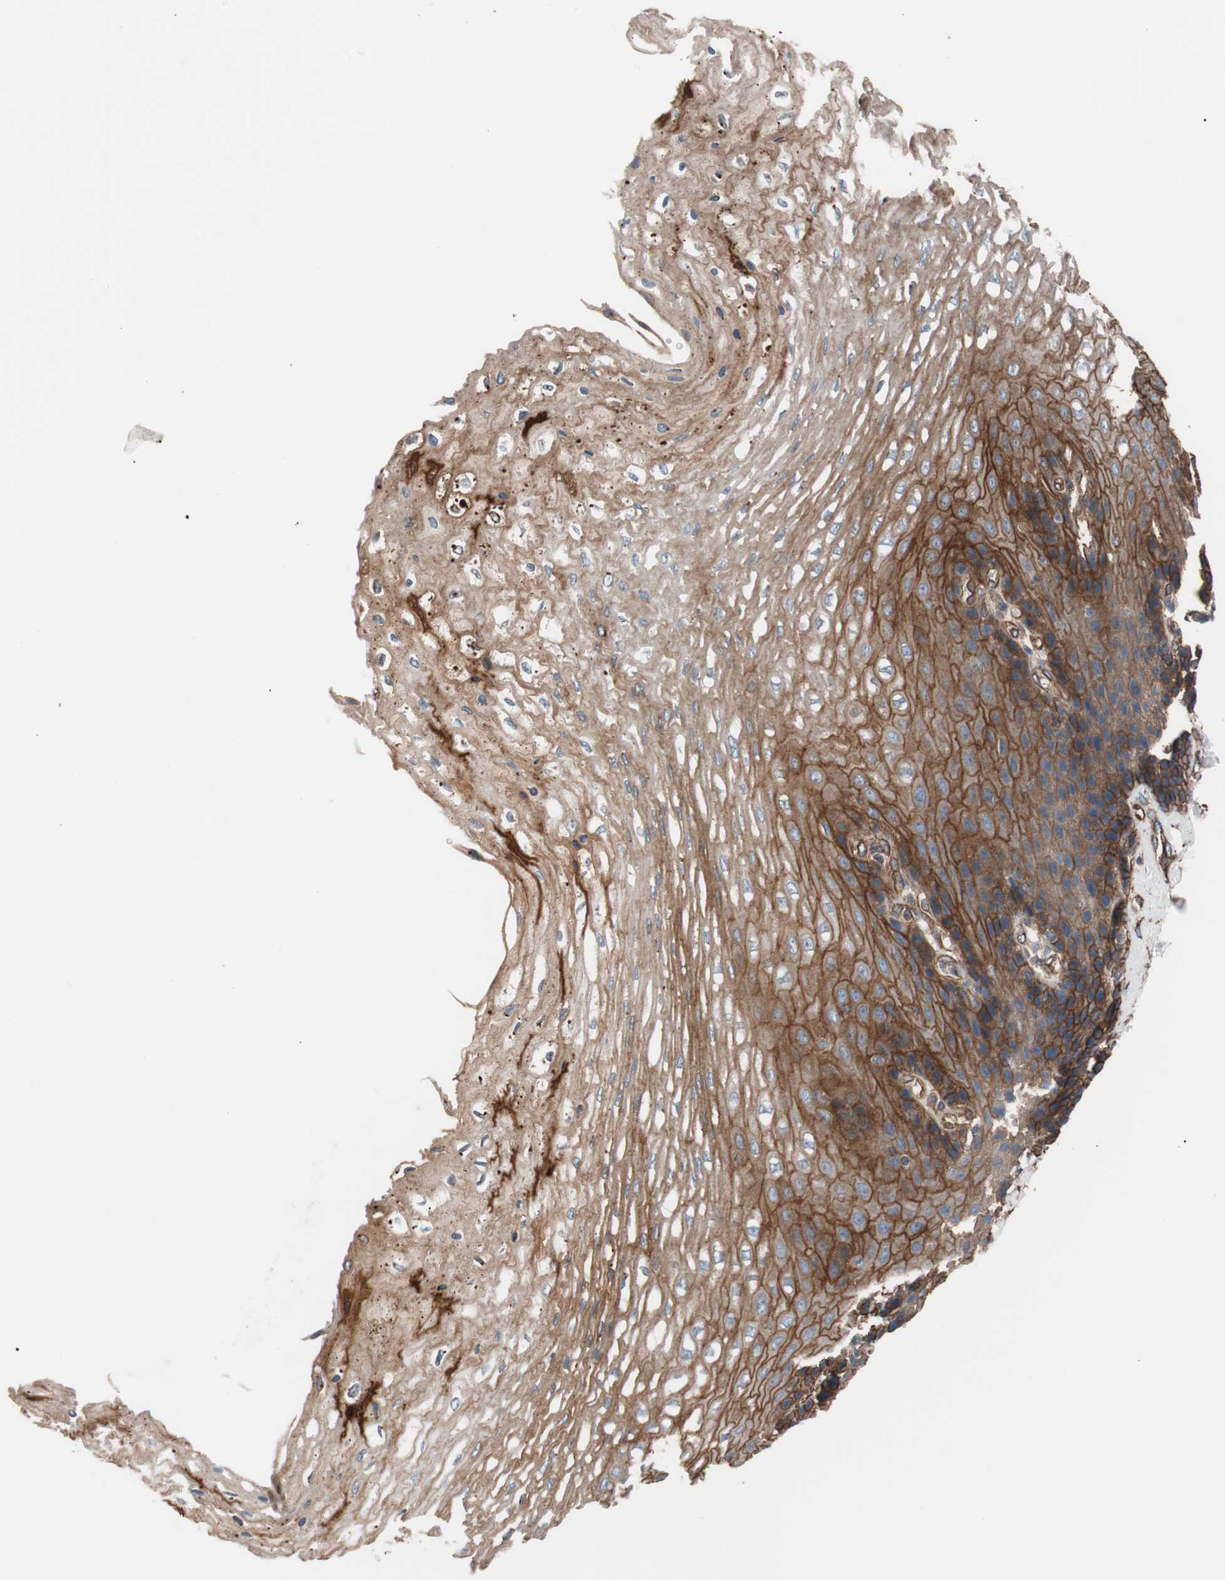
{"staining": {"intensity": "moderate", "quantity": ">75%", "location": "cytoplasmic/membranous"}, "tissue": "esophagus", "cell_type": "Squamous epithelial cells", "image_type": "normal", "snomed": [{"axis": "morphology", "description": "Normal tissue, NOS"}, {"axis": "topography", "description": "Esophagus"}], "caption": "This photomicrograph reveals immunohistochemistry (IHC) staining of benign human esophagus, with medium moderate cytoplasmic/membranous expression in about >75% of squamous epithelial cells.", "gene": "SPINT1", "patient": {"sex": "female", "age": 72}}